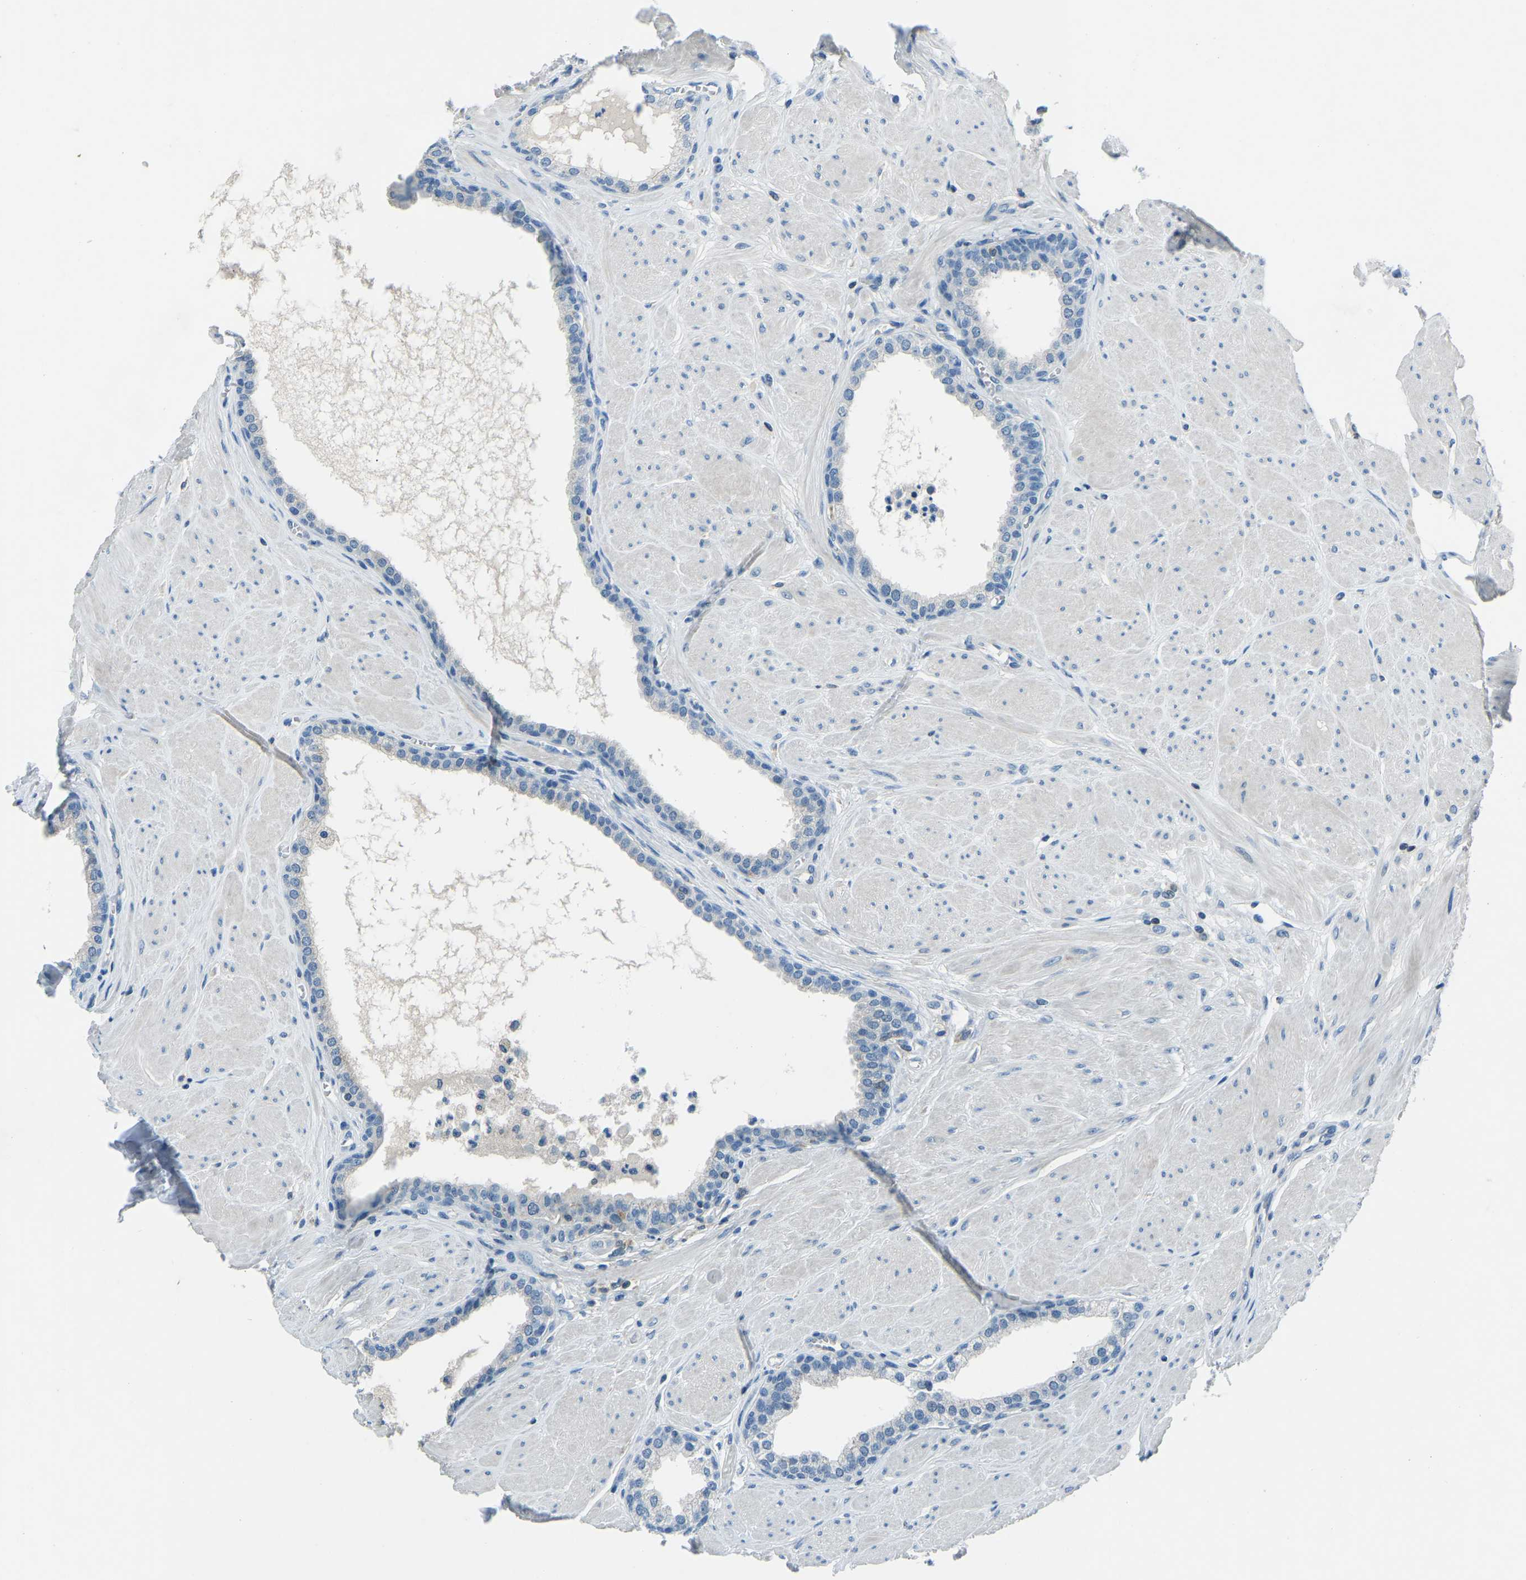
{"staining": {"intensity": "negative", "quantity": "none", "location": "none"}, "tissue": "prostate", "cell_type": "Glandular cells", "image_type": "normal", "snomed": [{"axis": "morphology", "description": "Normal tissue, NOS"}, {"axis": "topography", "description": "Prostate"}], "caption": "Immunohistochemical staining of normal human prostate reveals no significant expression in glandular cells.", "gene": "XIRP1", "patient": {"sex": "male", "age": 51}}